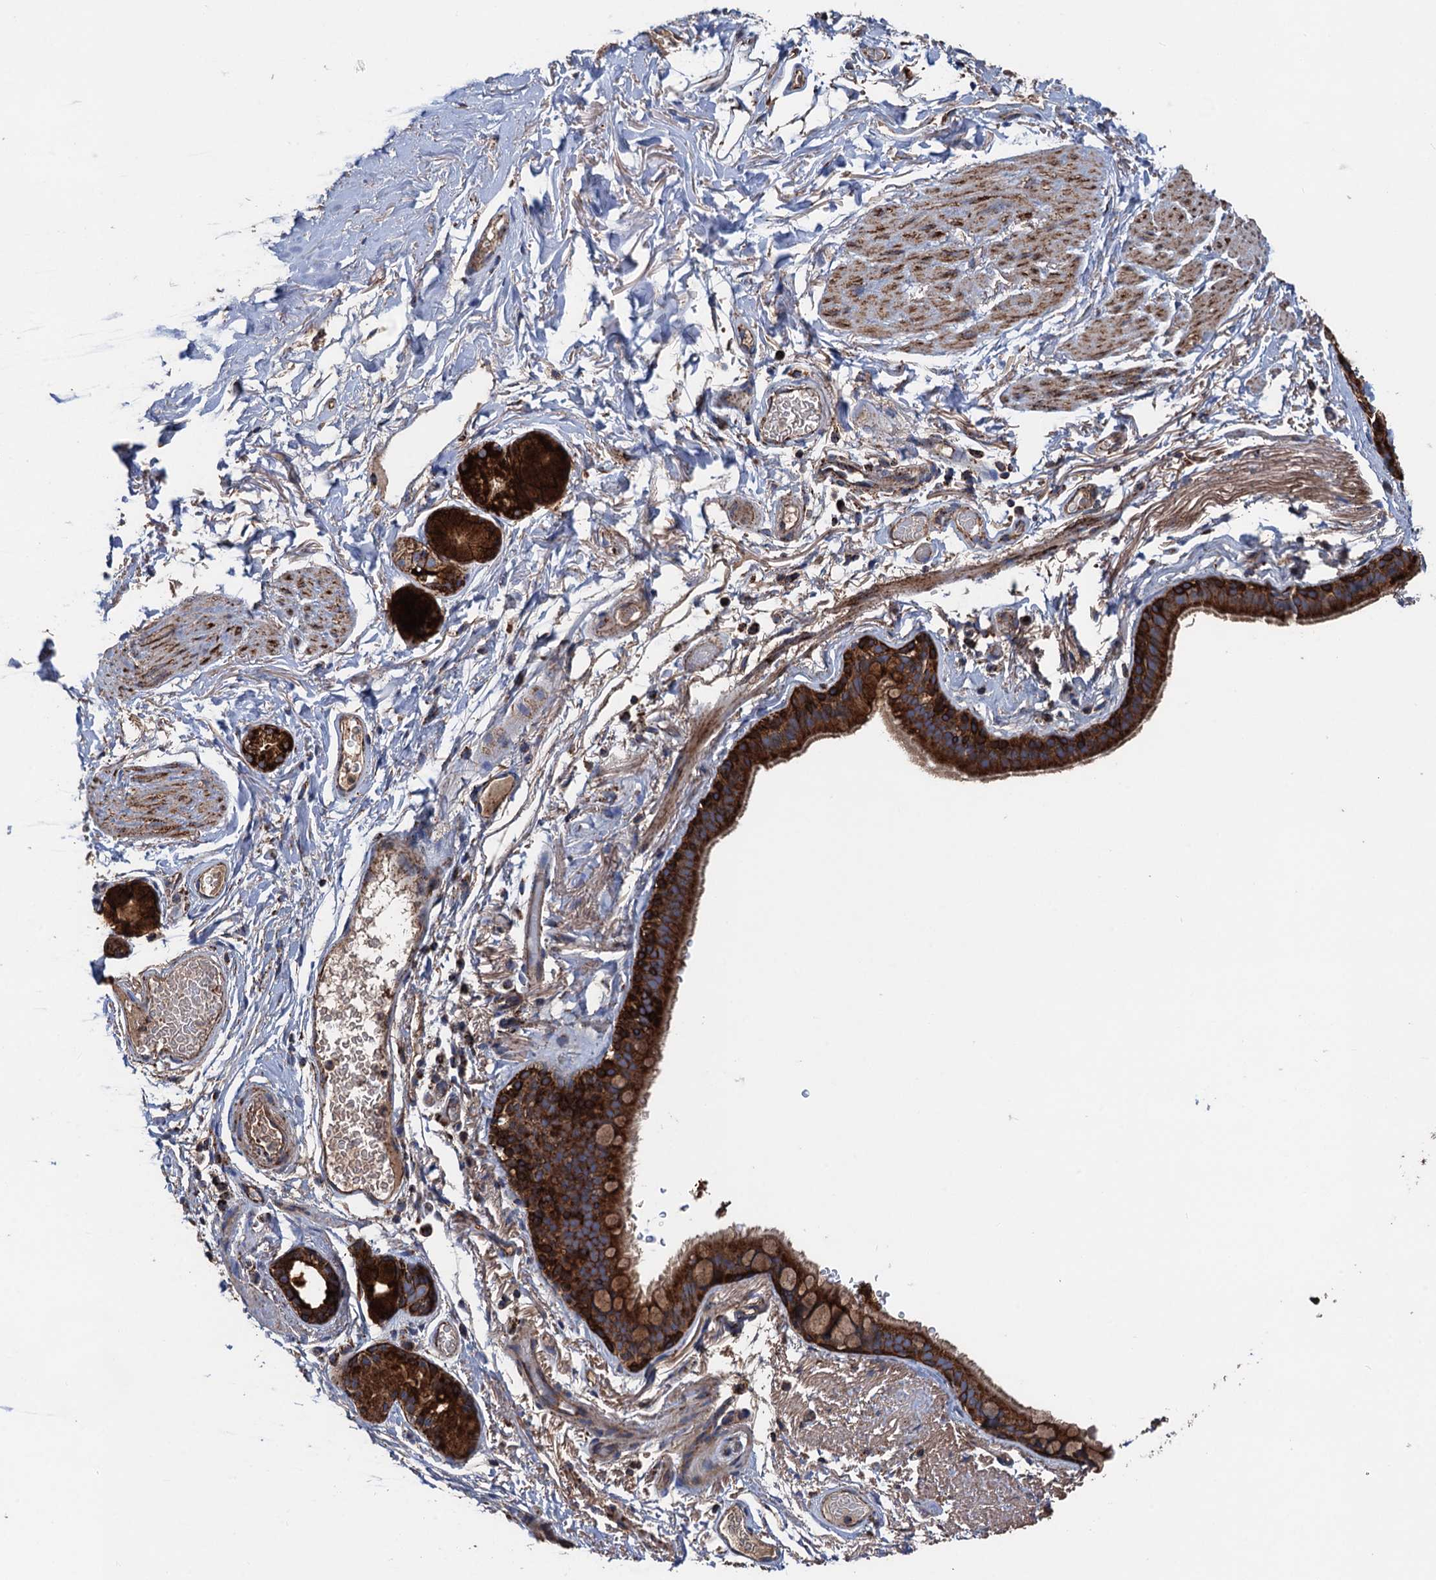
{"staining": {"intensity": "strong", "quantity": ">75%", "location": "cytoplasmic/membranous"}, "tissue": "bronchus", "cell_type": "Respiratory epithelial cells", "image_type": "normal", "snomed": [{"axis": "morphology", "description": "Normal tissue, NOS"}, {"axis": "topography", "description": "Cartilage tissue"}], "caption": "The photomicrograph demonstrates staining of normal bronchus, revealing strong cytoplasmic/membranous protein expression (brown color) within respiratory epithelial cells.", "gene": "DGLUCY", "patient": {"sex": "male", "age": 63}}